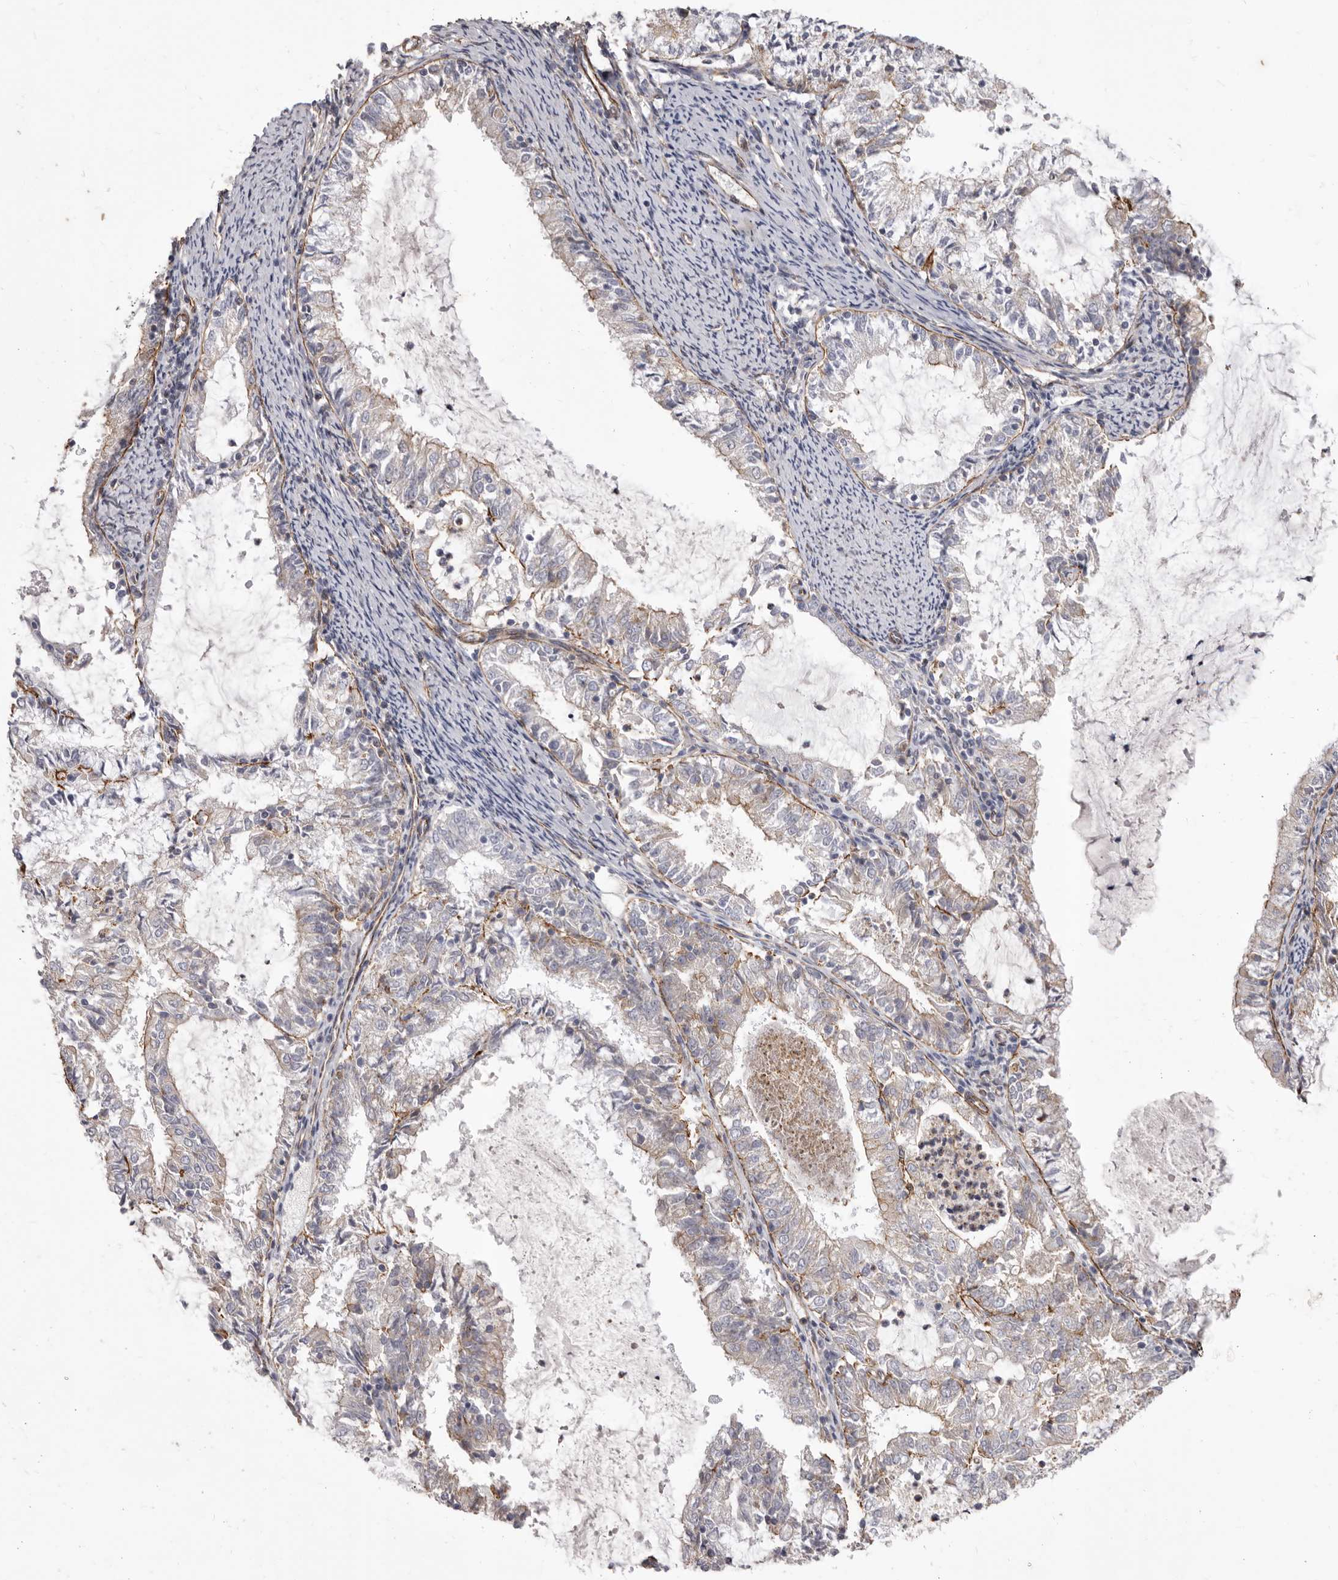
{"staining": {"intensity": "moderate", "quantity": "25%-75%", "location": "cytoplasmic/membranous"}, "tissue": "endometrial cancer", "cell_type": "Tumor cells", "image_type": "cancer", "snomed": [{"axis": "morphology", "description": "Adenocarcinoma, NOS"}, {"axis": "topography", "description": "Endometrium"}], "caption": "Human endometrial cancer stained for a protein (brown) demonstrates moderate cytoplasmic/membranous positive expression in approximately 25%-75% of tumor cells.", "gene": "P2RX6", "patient": {"sex": "female", "age": 57}}